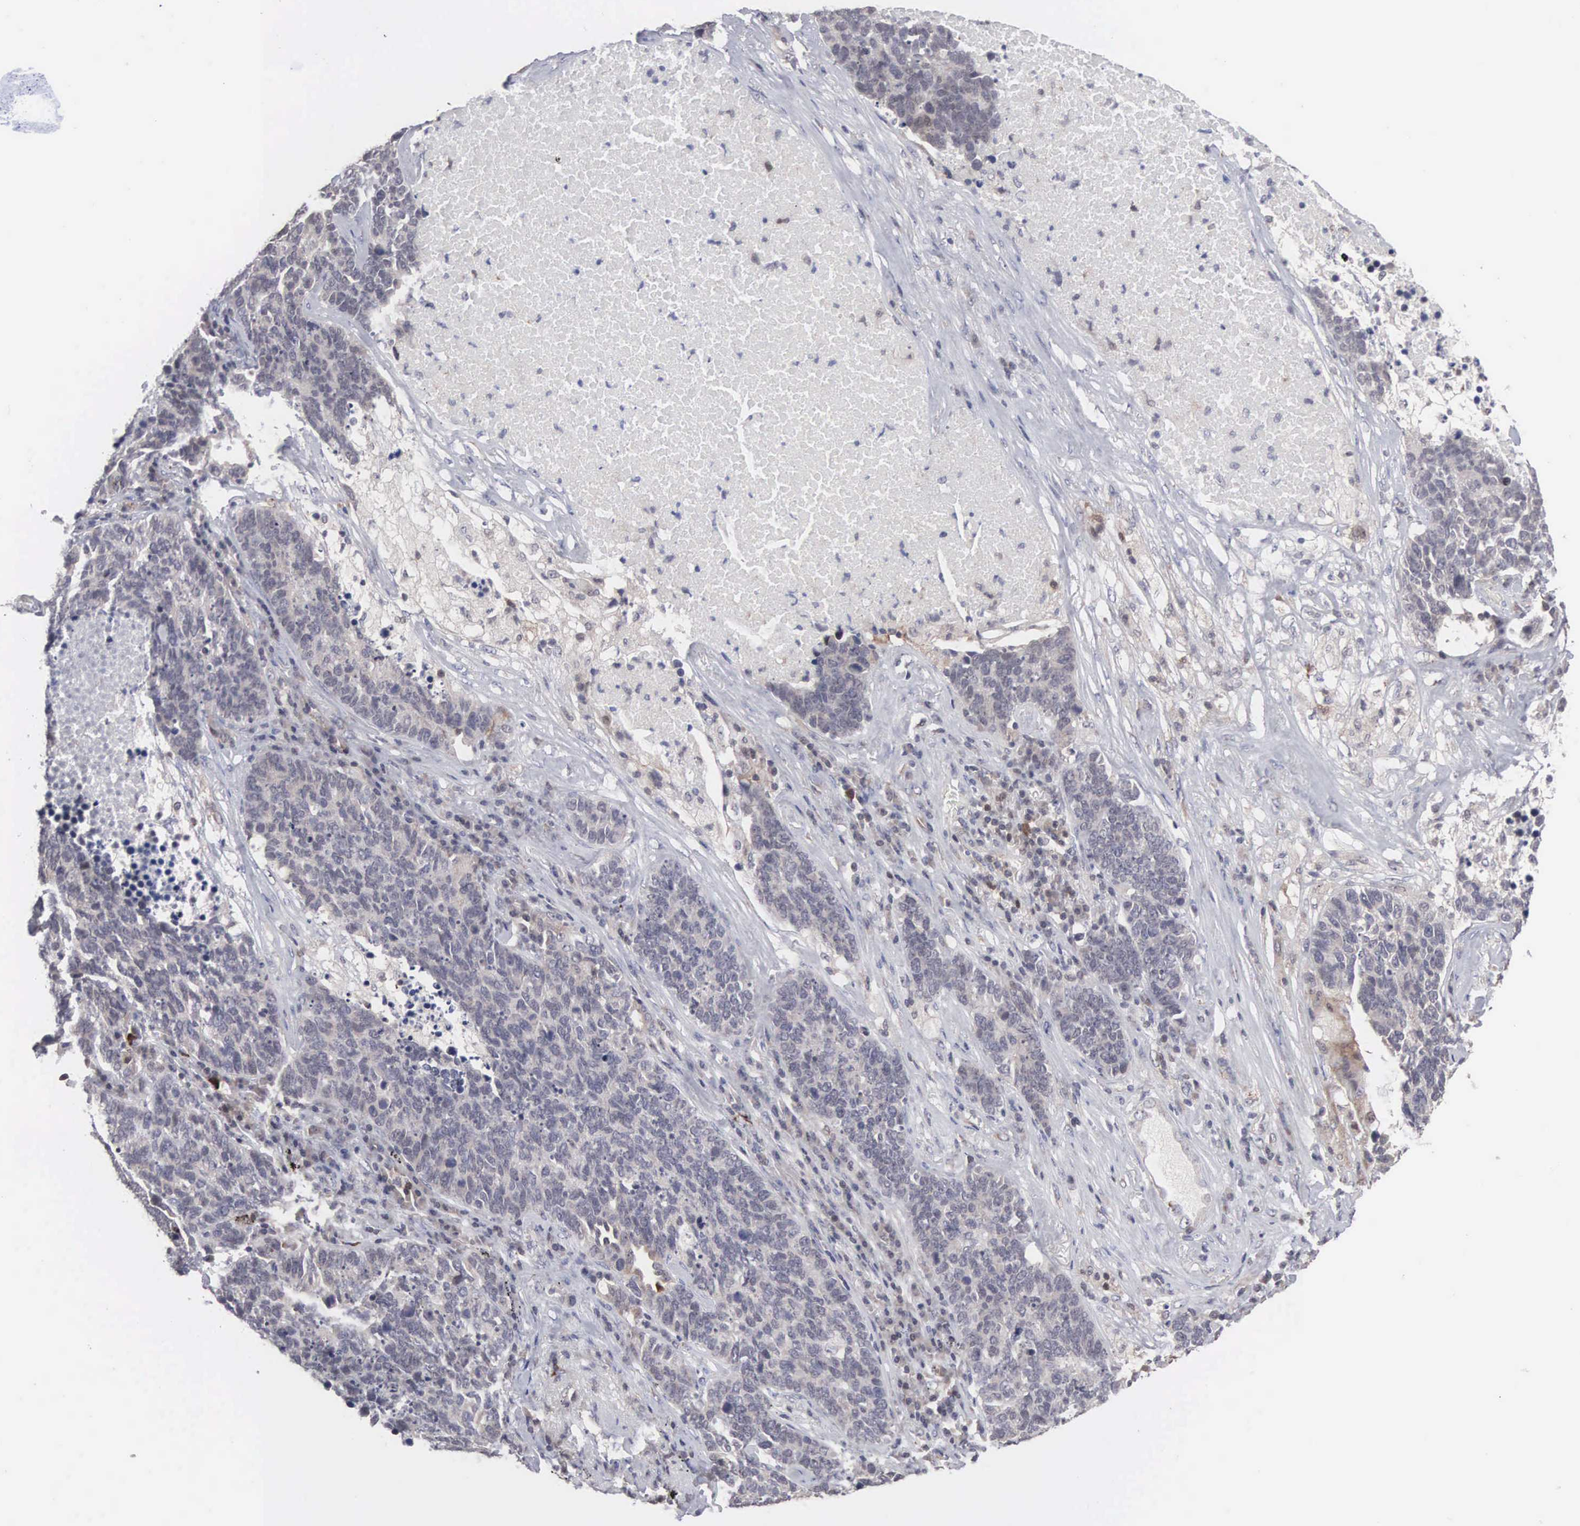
{"staining": {"intensity": "negative", "quantity": "none", "location": "none"}, "tissue": "lung cancer", "cell_type": "Tumor cells", "image_type": "cancer", "snomed": [{"axis": "morphology", "description": "Neoplasm, malignant, NOS"}, {"axis": "topography", "description": "Lung"}], "caption": "Human lung cancer (malignant neoplasm) stained for a protein using IHC exhibits no staining in tumor cells.", "gene": "ACOT4", "patient": {"sex": "female", "age": 75}}